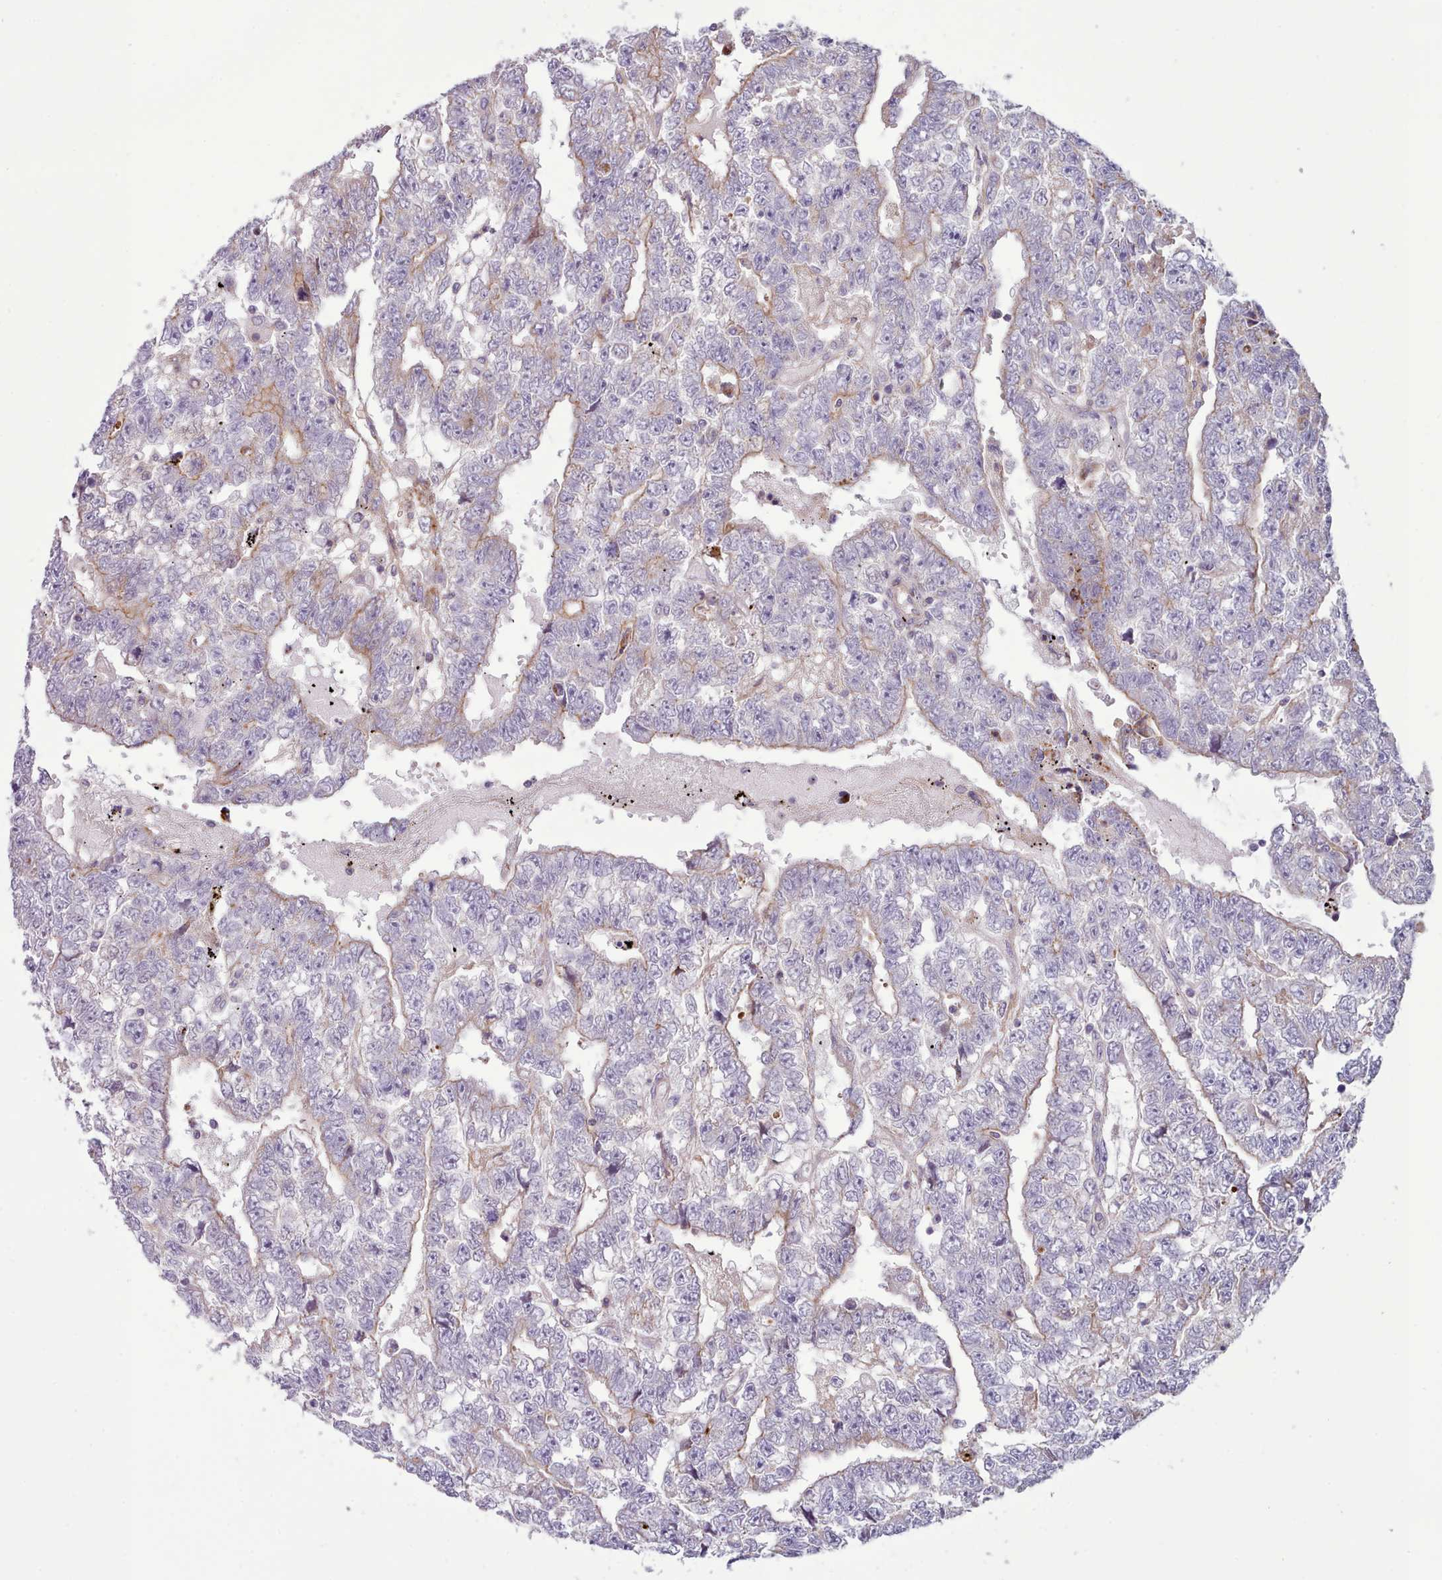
{"staining": {"intensity": "weak", "quantity": "<25%", "location": "cytoplasmic/membranous"}, "tissue": "testis cancer", "cell_type": "Tumor cells", "image_type": "cancer", "snomed": [{"axis": "morphology", "description": "Carcinoma, Embryonal, NOS"}, {"axis": "topography", "description": "Testis"}], "caption": "Protein analysis of testis cancer reveals no significant expression in tumor cells. (DAB (3,3'-diaminobenzidine) immunohistochemistry (IHC) visualized using brightfield microscopy, high magnification).", "gene": "TENT4B", "patient": {"sex": "male", "age": 25}}